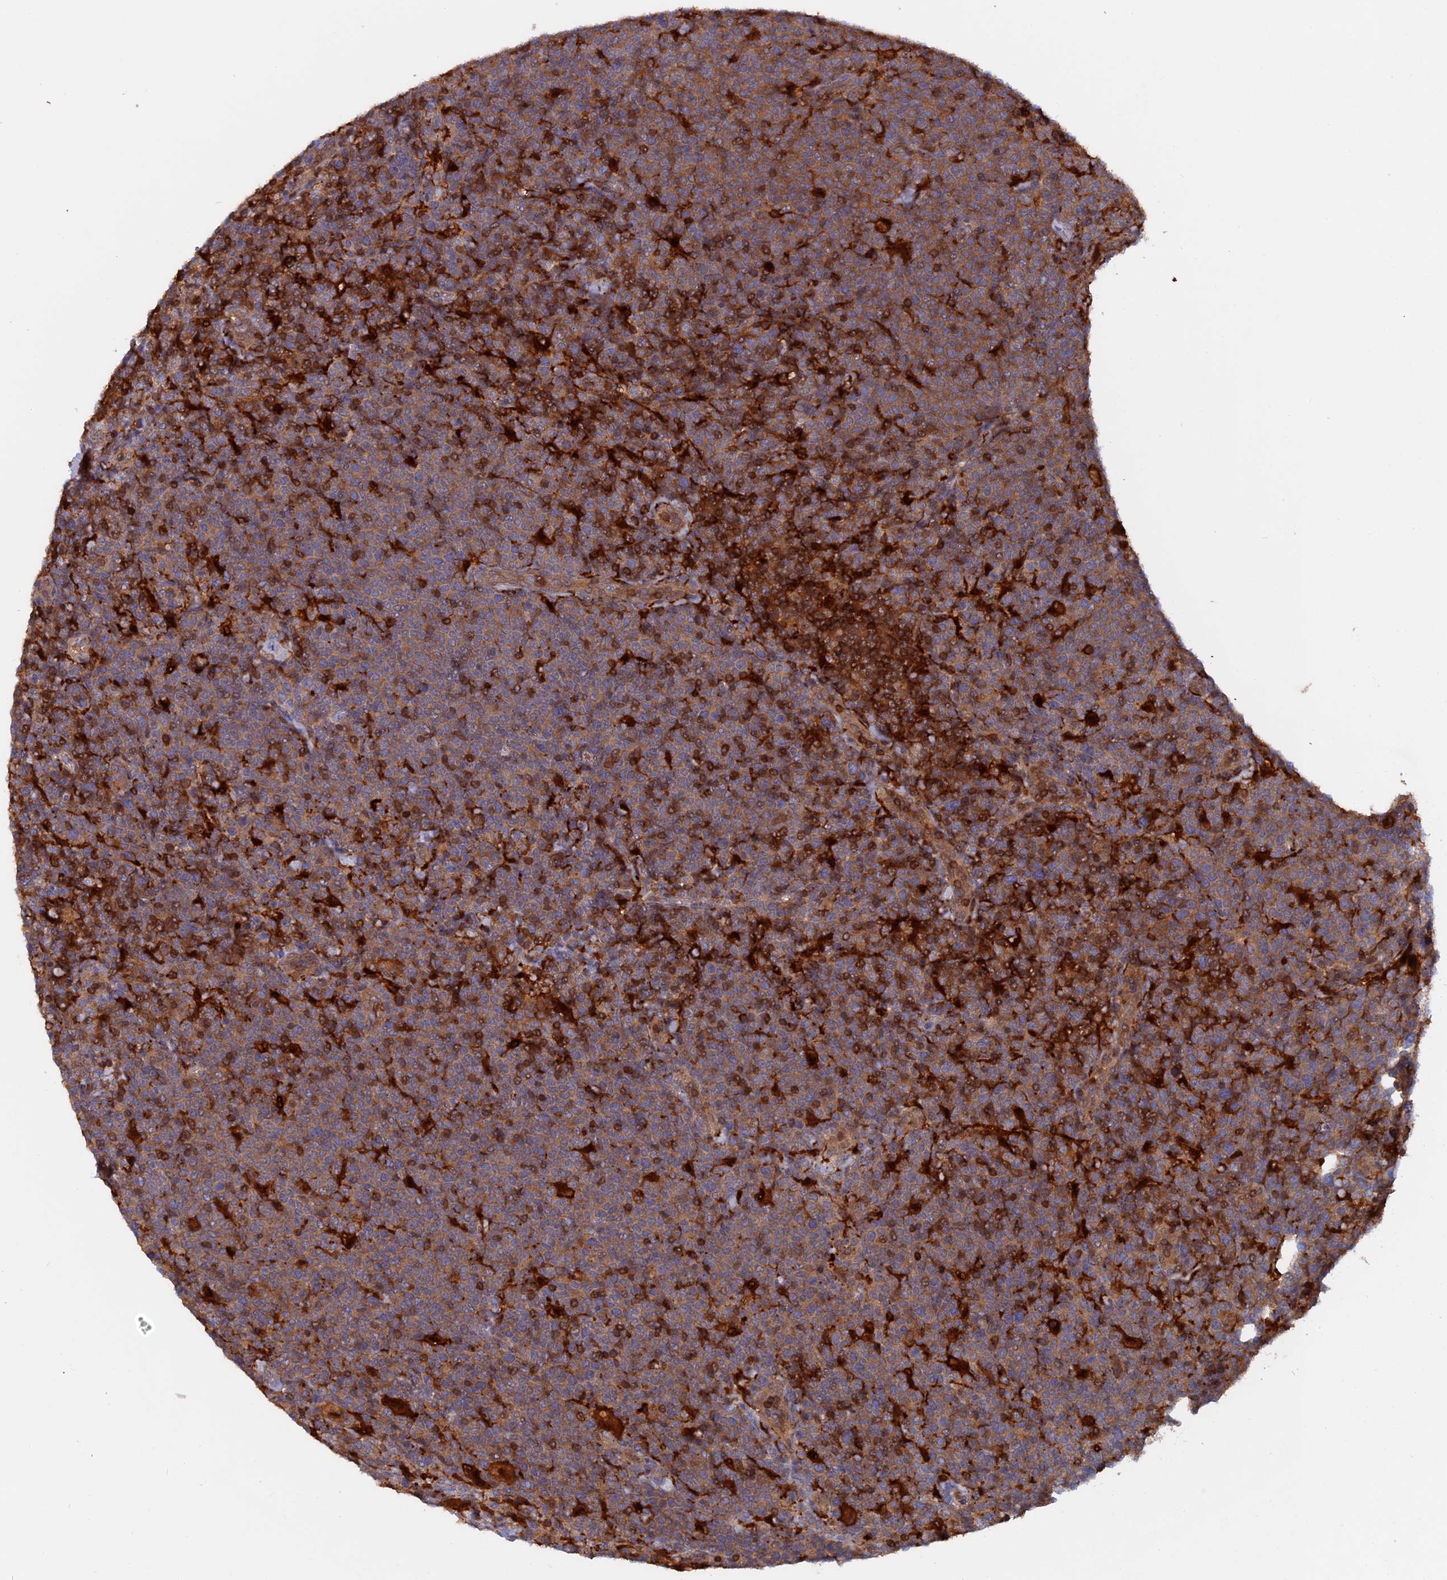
{"staining": {"intensity": "moderate", "quantity": "25%-75%", "location": "cytoplasmic/membranous,nuclear"}, "tissue": "lymphoma", "cell_type": "Tumor cells", "image_type": "cancer", "snomed": [{"axis": "morphology", "description": "Malignant lymphoma, non-Hodgkin's type, High grade"}, {"axis": "topography", "description": "Lymph node"}], "caption": "The micrograph shows staining of lymphoma, revealing moderate cytoplasmic/membranous and nuclear protein positivity (brown color) within tumor cells.", "gene": "BLVRA", "patient": {"sex": "male", "age": 61}}